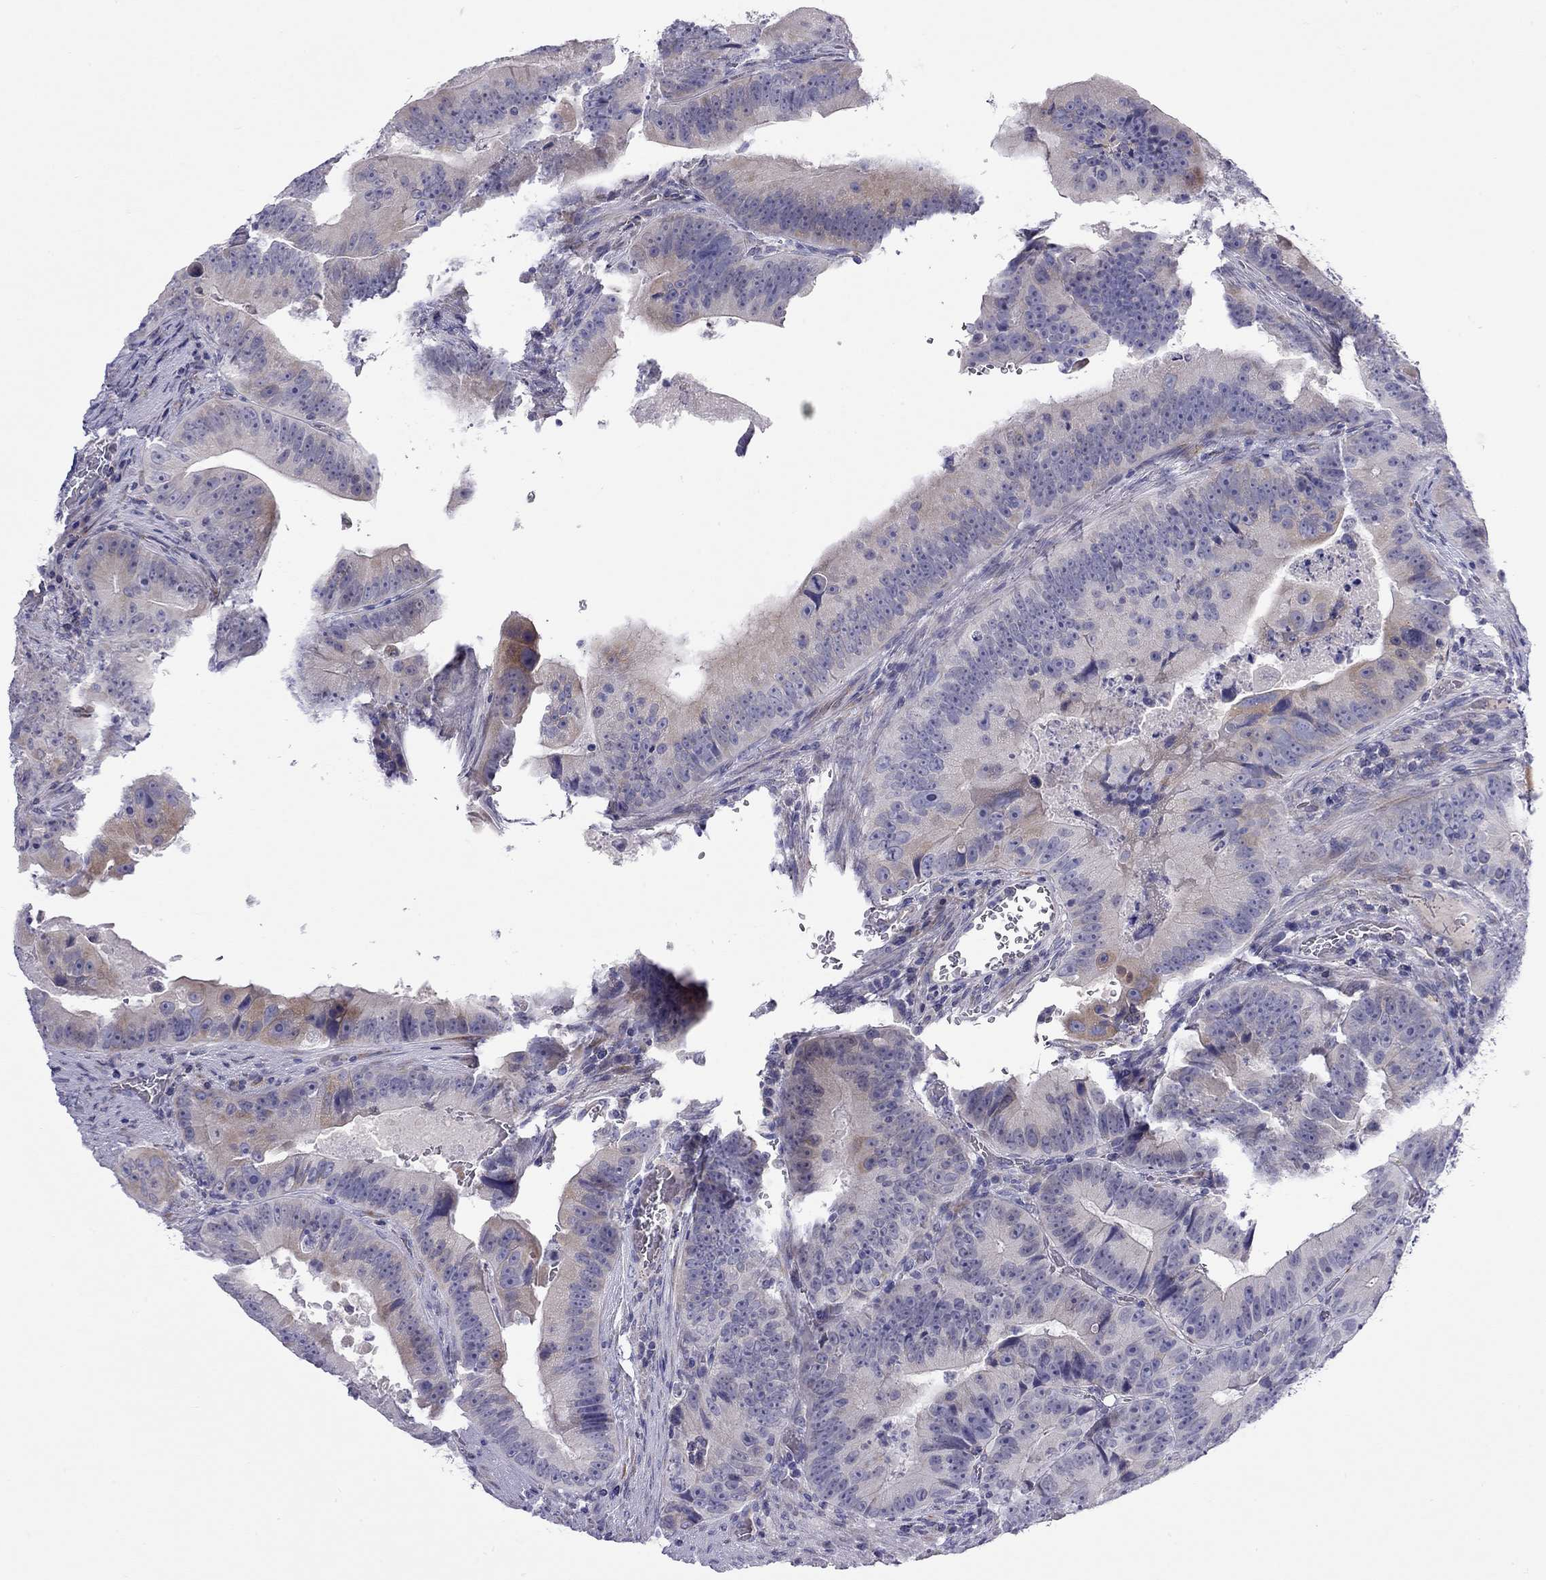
{"staining": {"intensity": "moderate", "quantity": "<25%", "location": "cytoplasmic/membranous"}, "tissue": "colorectal cancer", "cell_type": "Tumor cells", "image_type": "cancer", "snomed": [{"axis": "morphology", "description": "Adenocarcinoma, NOS"}, {"axis": "topography", "description": "Colon"}], "caption": "Protein expression analysis of colorectal cancer (adenocarcinoma) reveals moderate cytoplasmic/membranous staining in about <25% of tumor cells.", "gene": "CPNE4", "patient": {"sex": "female", "age": 86}}